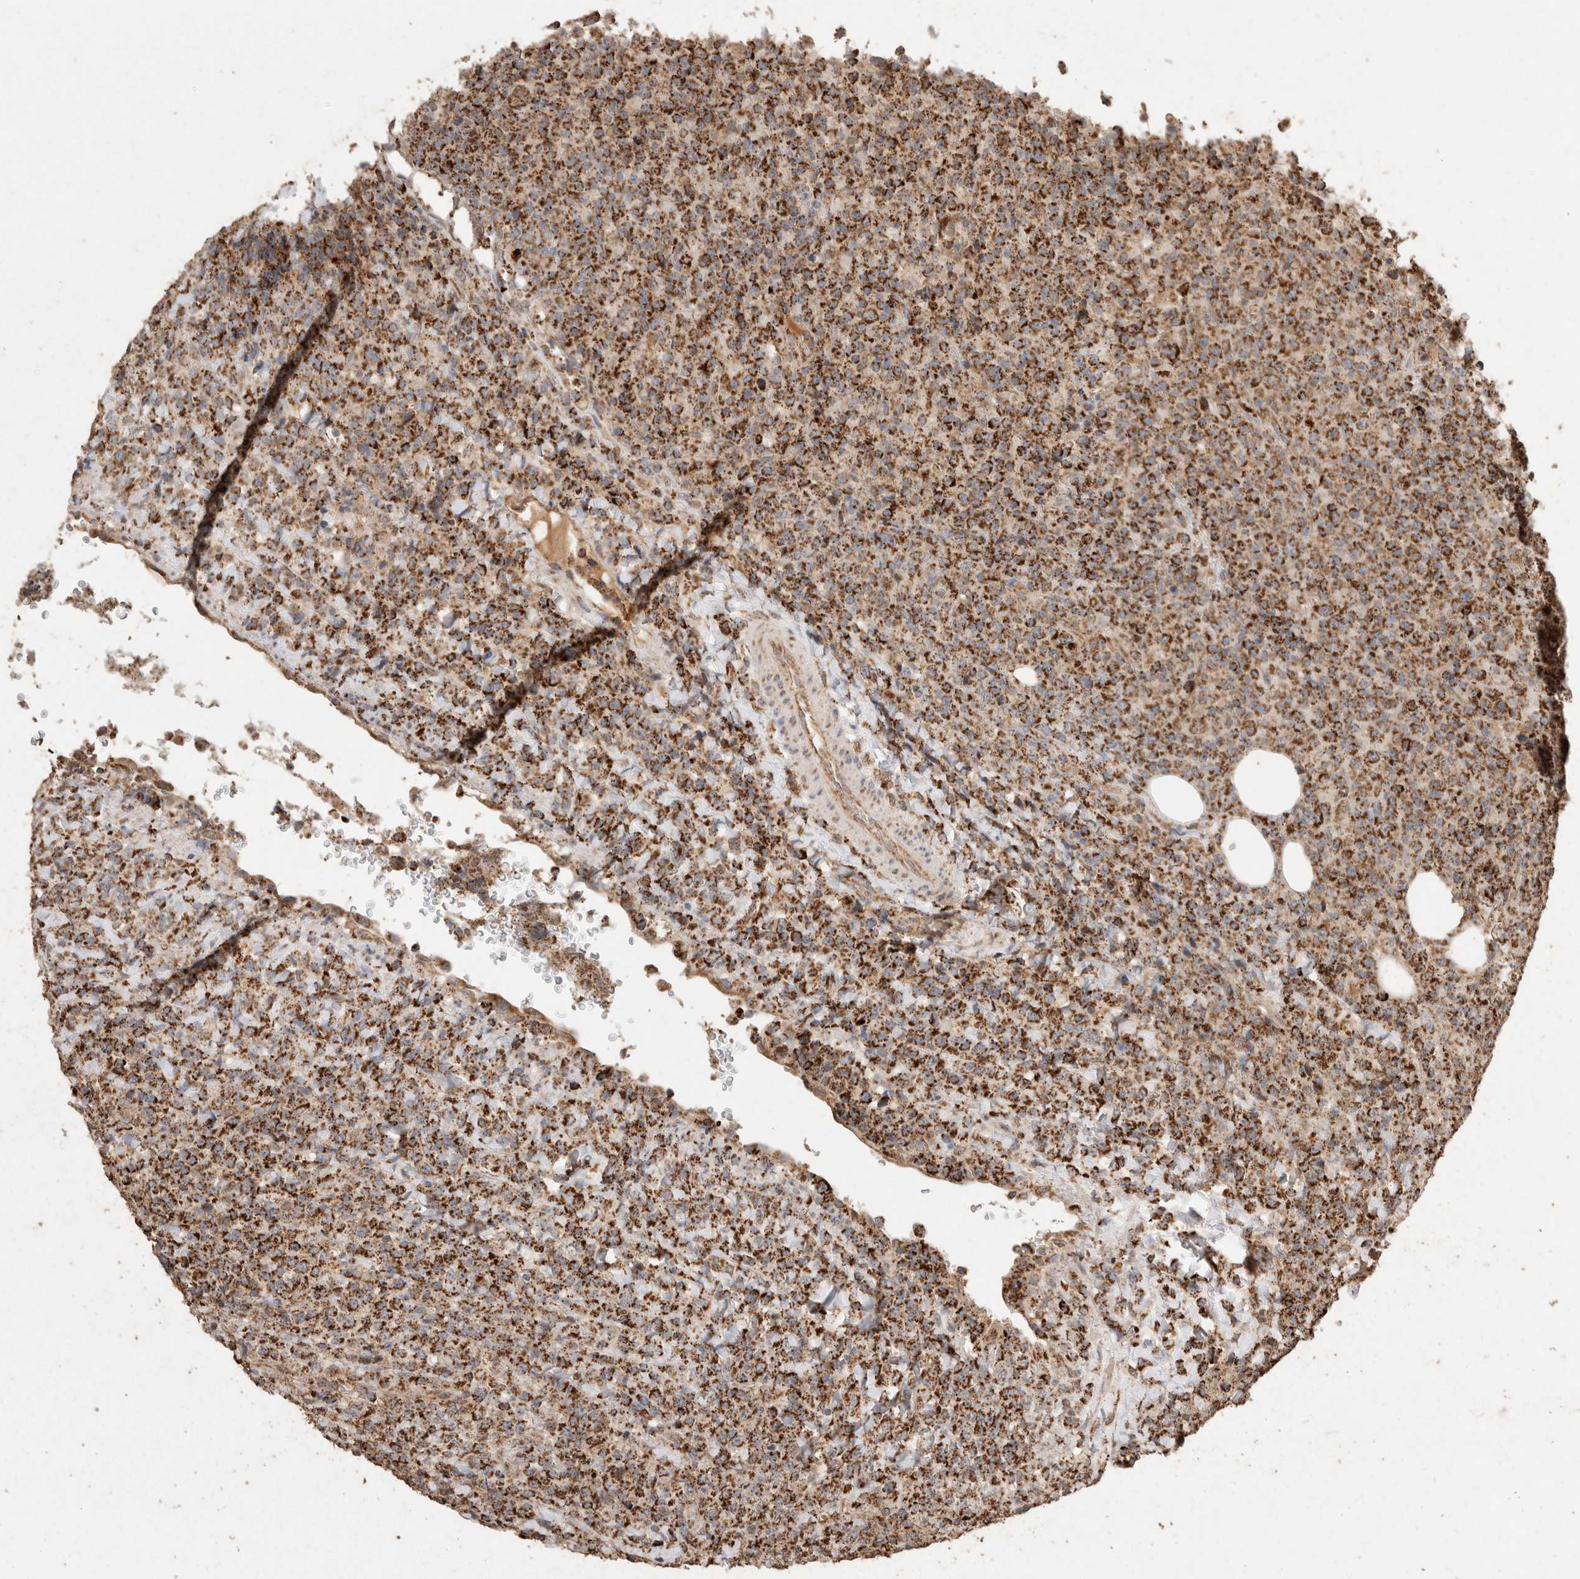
{"staining": {"intensity": "strong", "quantity": ">75%", "location": "cytoplasmic/membranous"}, "tissue": "lymphoma", "cell_type": "Tumor cells", "image_type": "cancer", "snomed": [{"axis": "morphology", "description": "Malignant lymphoma, non-Hodgkin's type, High grade"}, {"axis": "topography", "description": "Lymph node"}], "caption": "Tumor cells show high levels of strong cytoplasmic/membranous positivity in approximately >75% of cells in lymphoma.", "gene": "ACADM", "patient": {"sex": "male", "age": 13}}